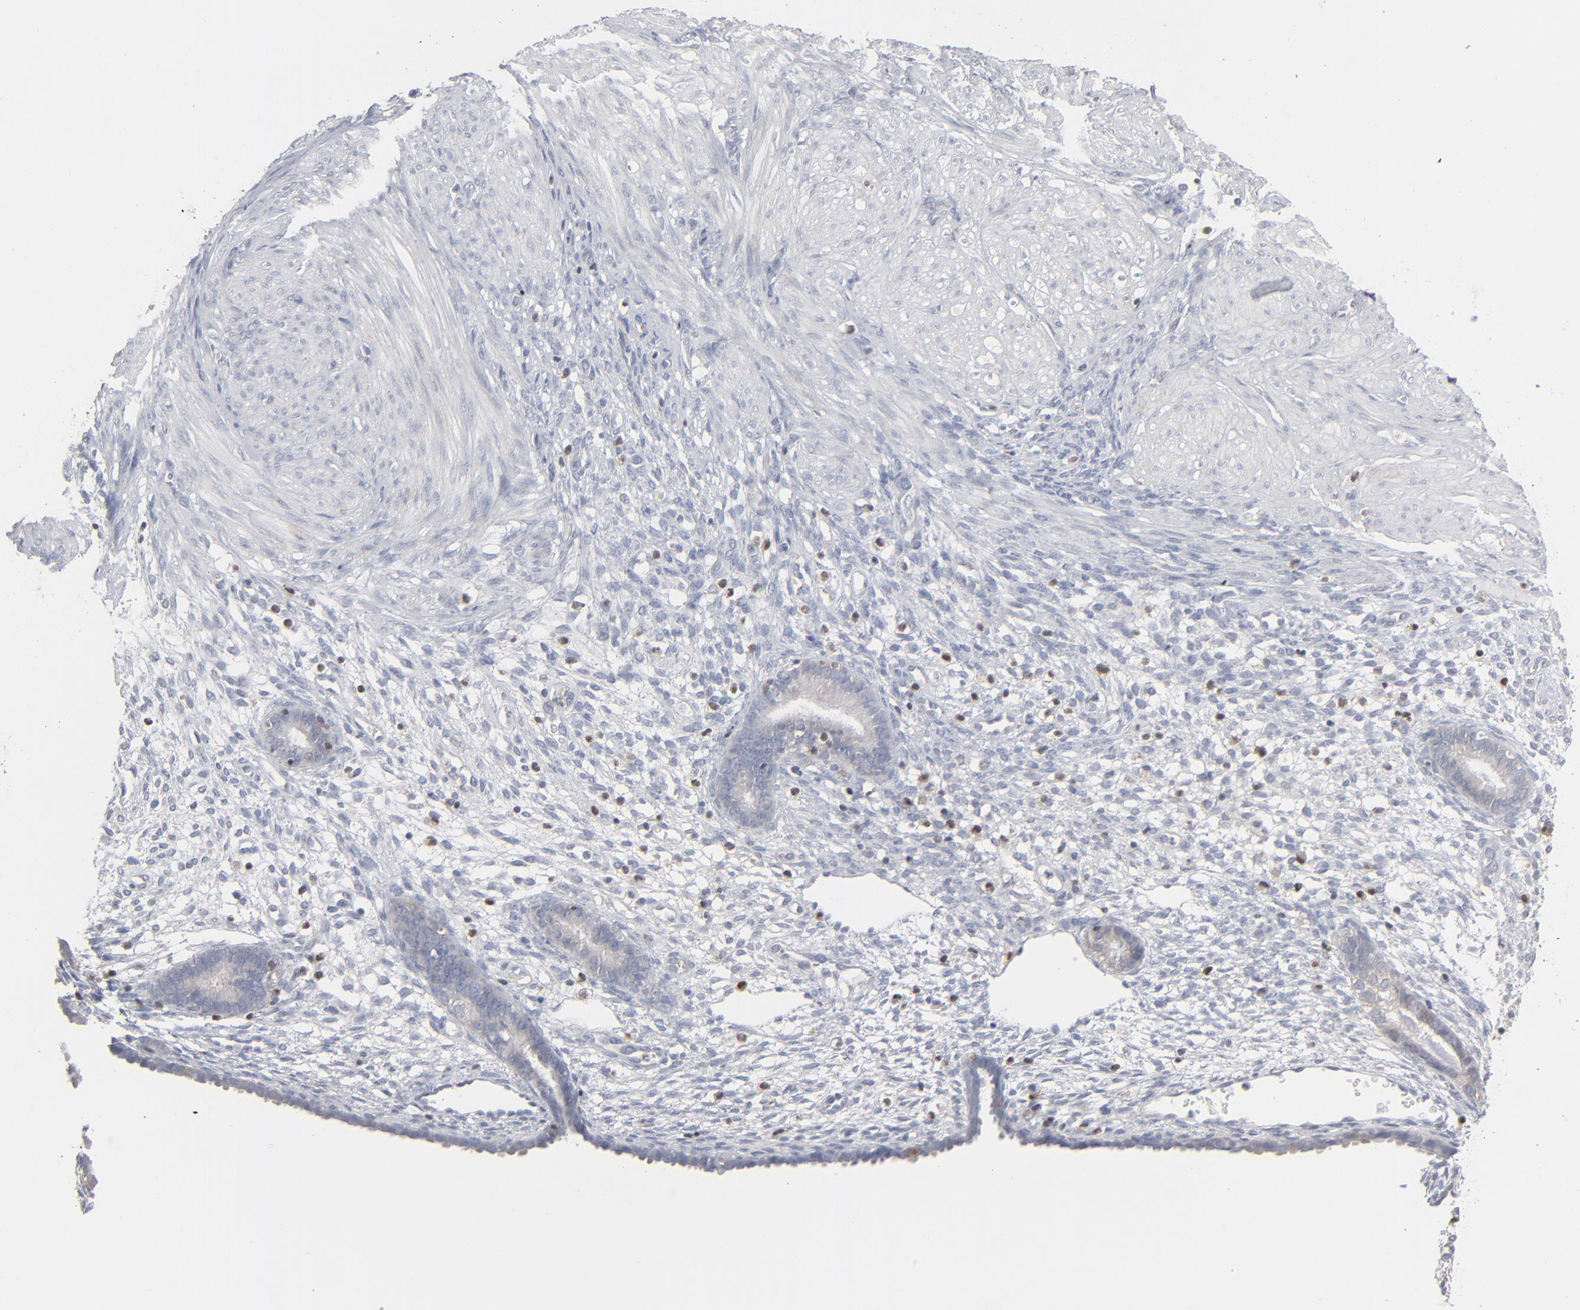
{"staining": {"intensity": "negative", "quantity": "none", "location": "none"}, "tissue": "endometrium", "cell_type": "Cells in endometrial stroma", "image_type": "normal", "snomed": [{"axis": "morphology", "description": "Normal tissue, NOS"}, {"axis": "topography", "description": "Endometrium"}], "caption": "This is a micrograph of immunohistochemistry staining of unremarkable endometrium, which shows no positivity in cells in endometrial stroma. Nuclei are stained in blue.", "gene": "STAT4", "patient": {"sex": "female", "age": 72}}